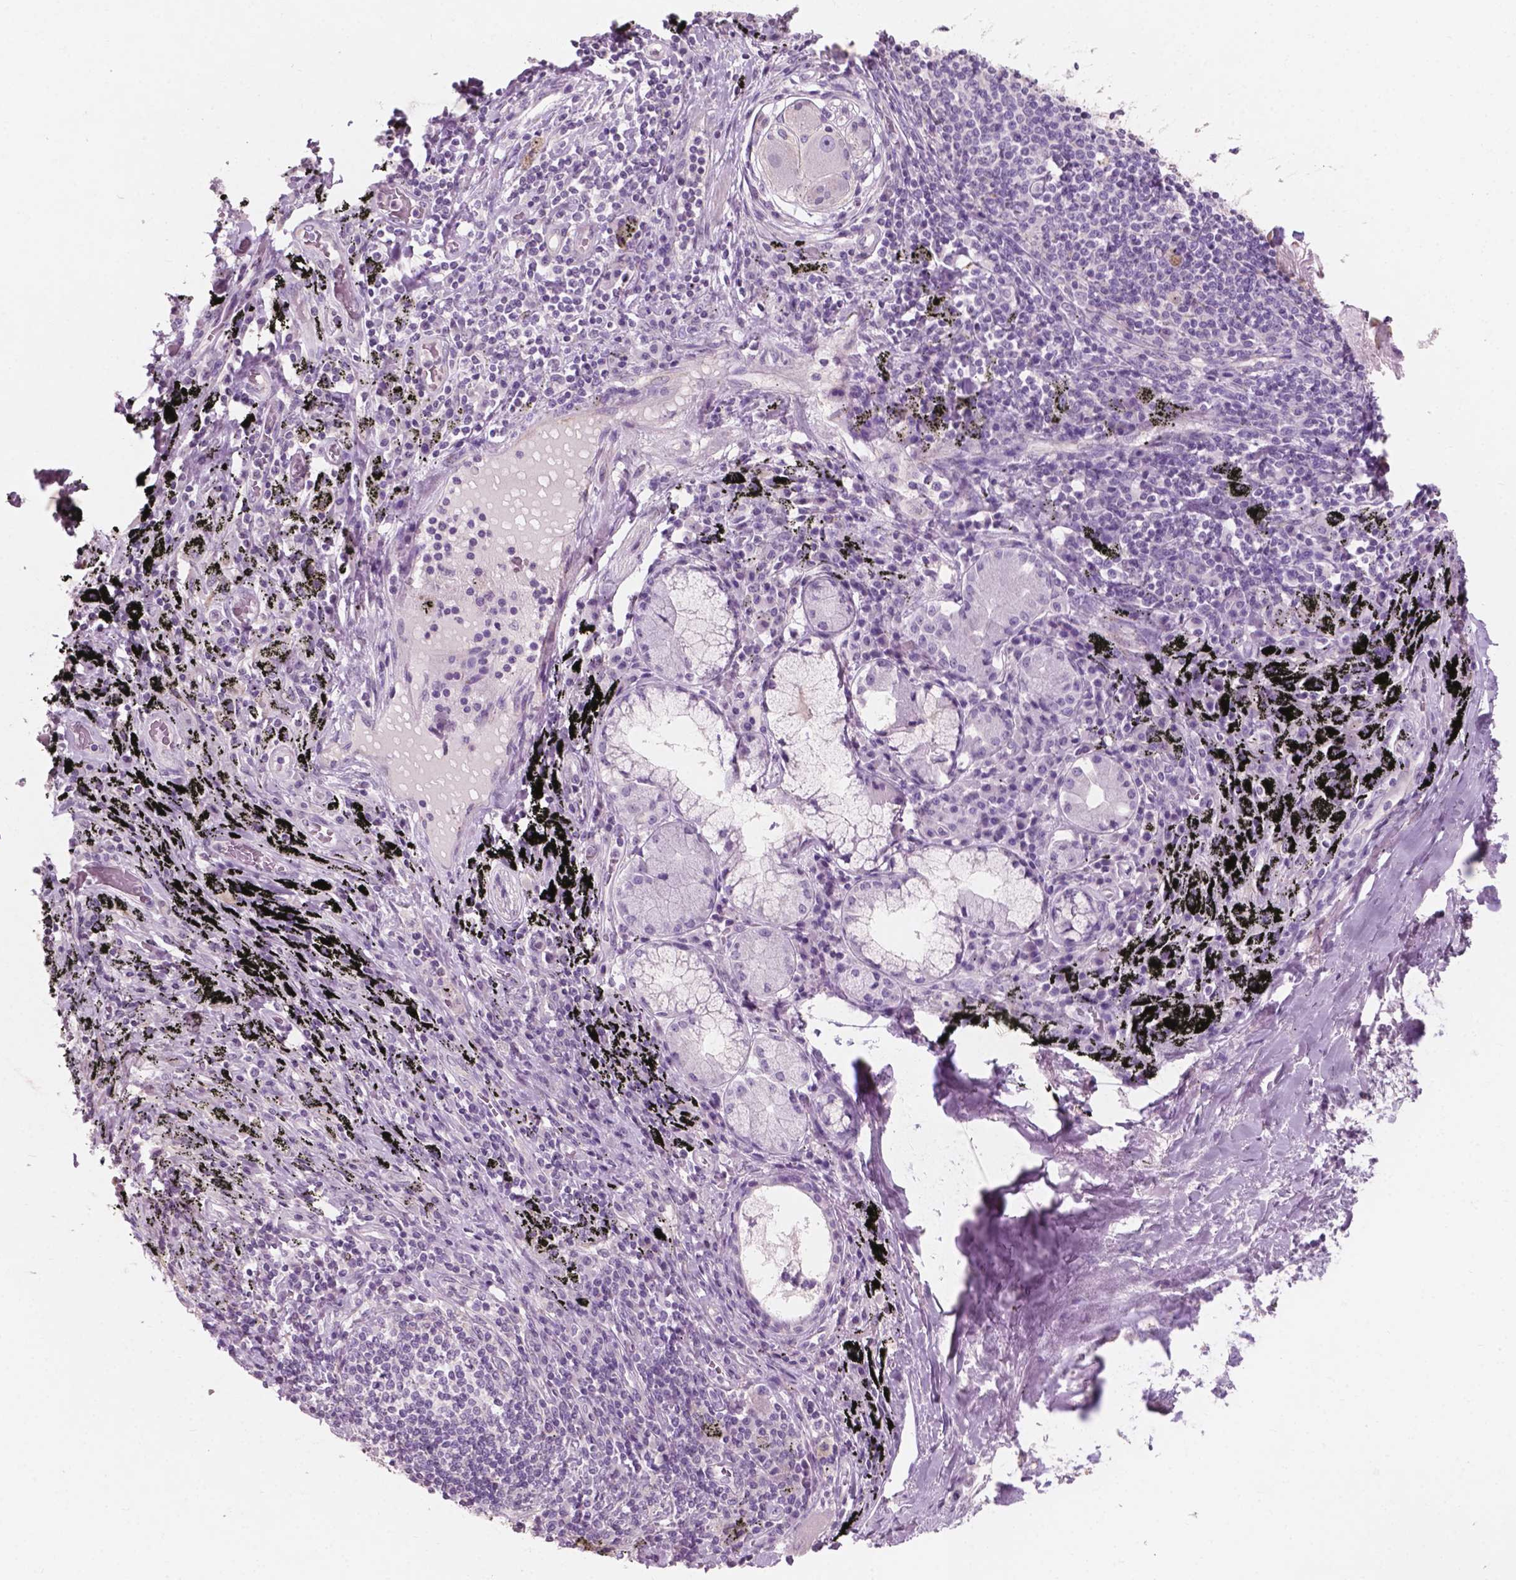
{"staining": {"intensity": "weak", "quantity": "25%-75%", "location": "cytoplasmic/membranous"}, "tissue": "adipose tissue", "cell_type": "Adipocytes", "image_type": "normal", "snomed": [{"axis": "morphology", "description": "Normal tissue, NOS"}, {"axis": "topography", "description": "Bronchus"}, {"axis": "topography", "description": "Lung"}], "caption": "High-power microscopy captured an immunohistochemistry image of normal adipose tissue, revealing weak cytoplasmic/membranous positivity in approximately 25%-75% of adipocytes.", "gene": "AWAT1", "patient": {"sex": "female", "age": 57}}